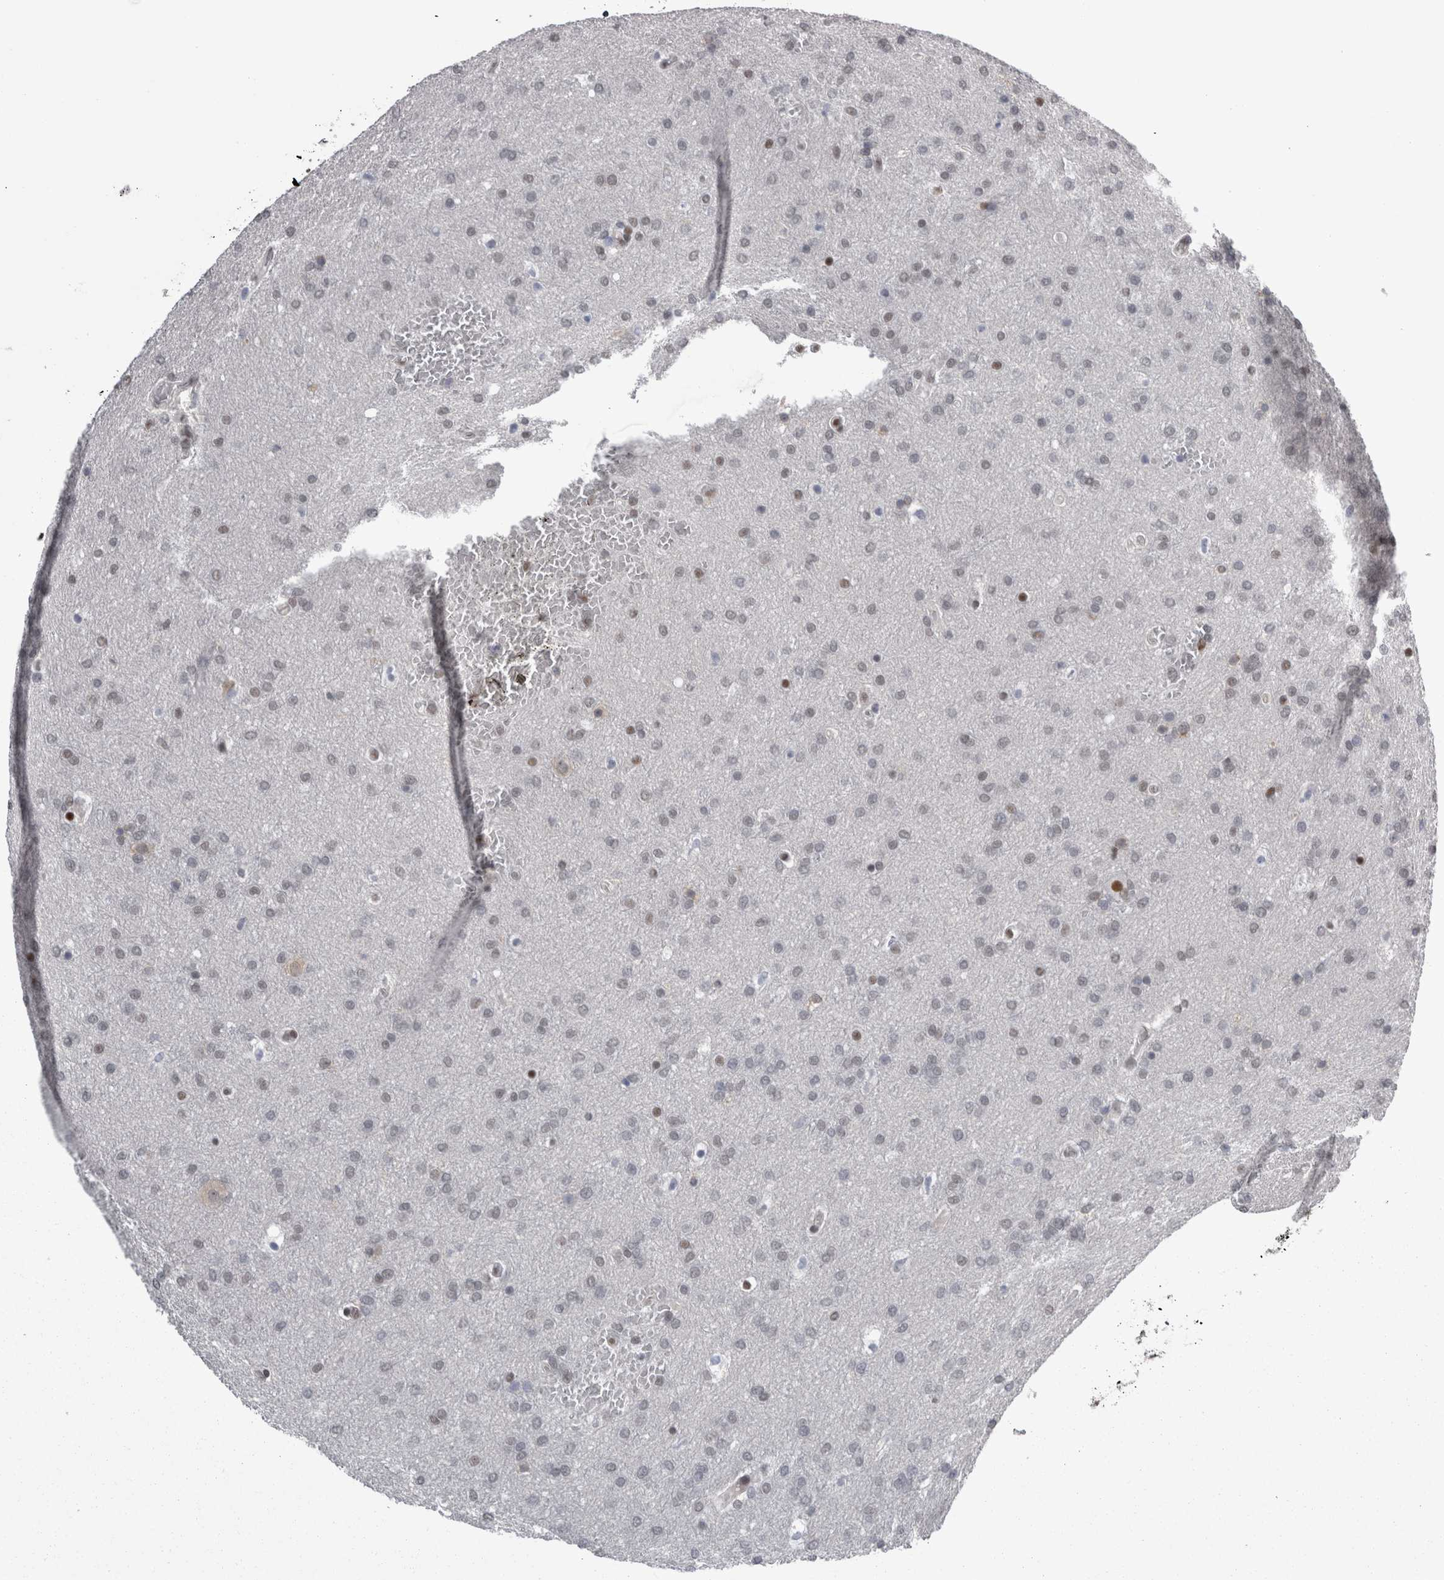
{"staining": {"intensity": "negative", "quantity": "none", "location": "none"}, "tissue": "glioma", "cell_type": "Tumor cells", "image_type": "cancer", "snomed": [{"axis": "morphology", "description": "Glioma, malignant, Low grade"}, {"axis": "topography", "description": "Brain"}], "caption": "An image of malignant glioma (low-grade) stained for a protein demonstrates no brown staining in tumor cells.", "gene": "C1orf54", "patient": {"sex": "female", "age": 37}}